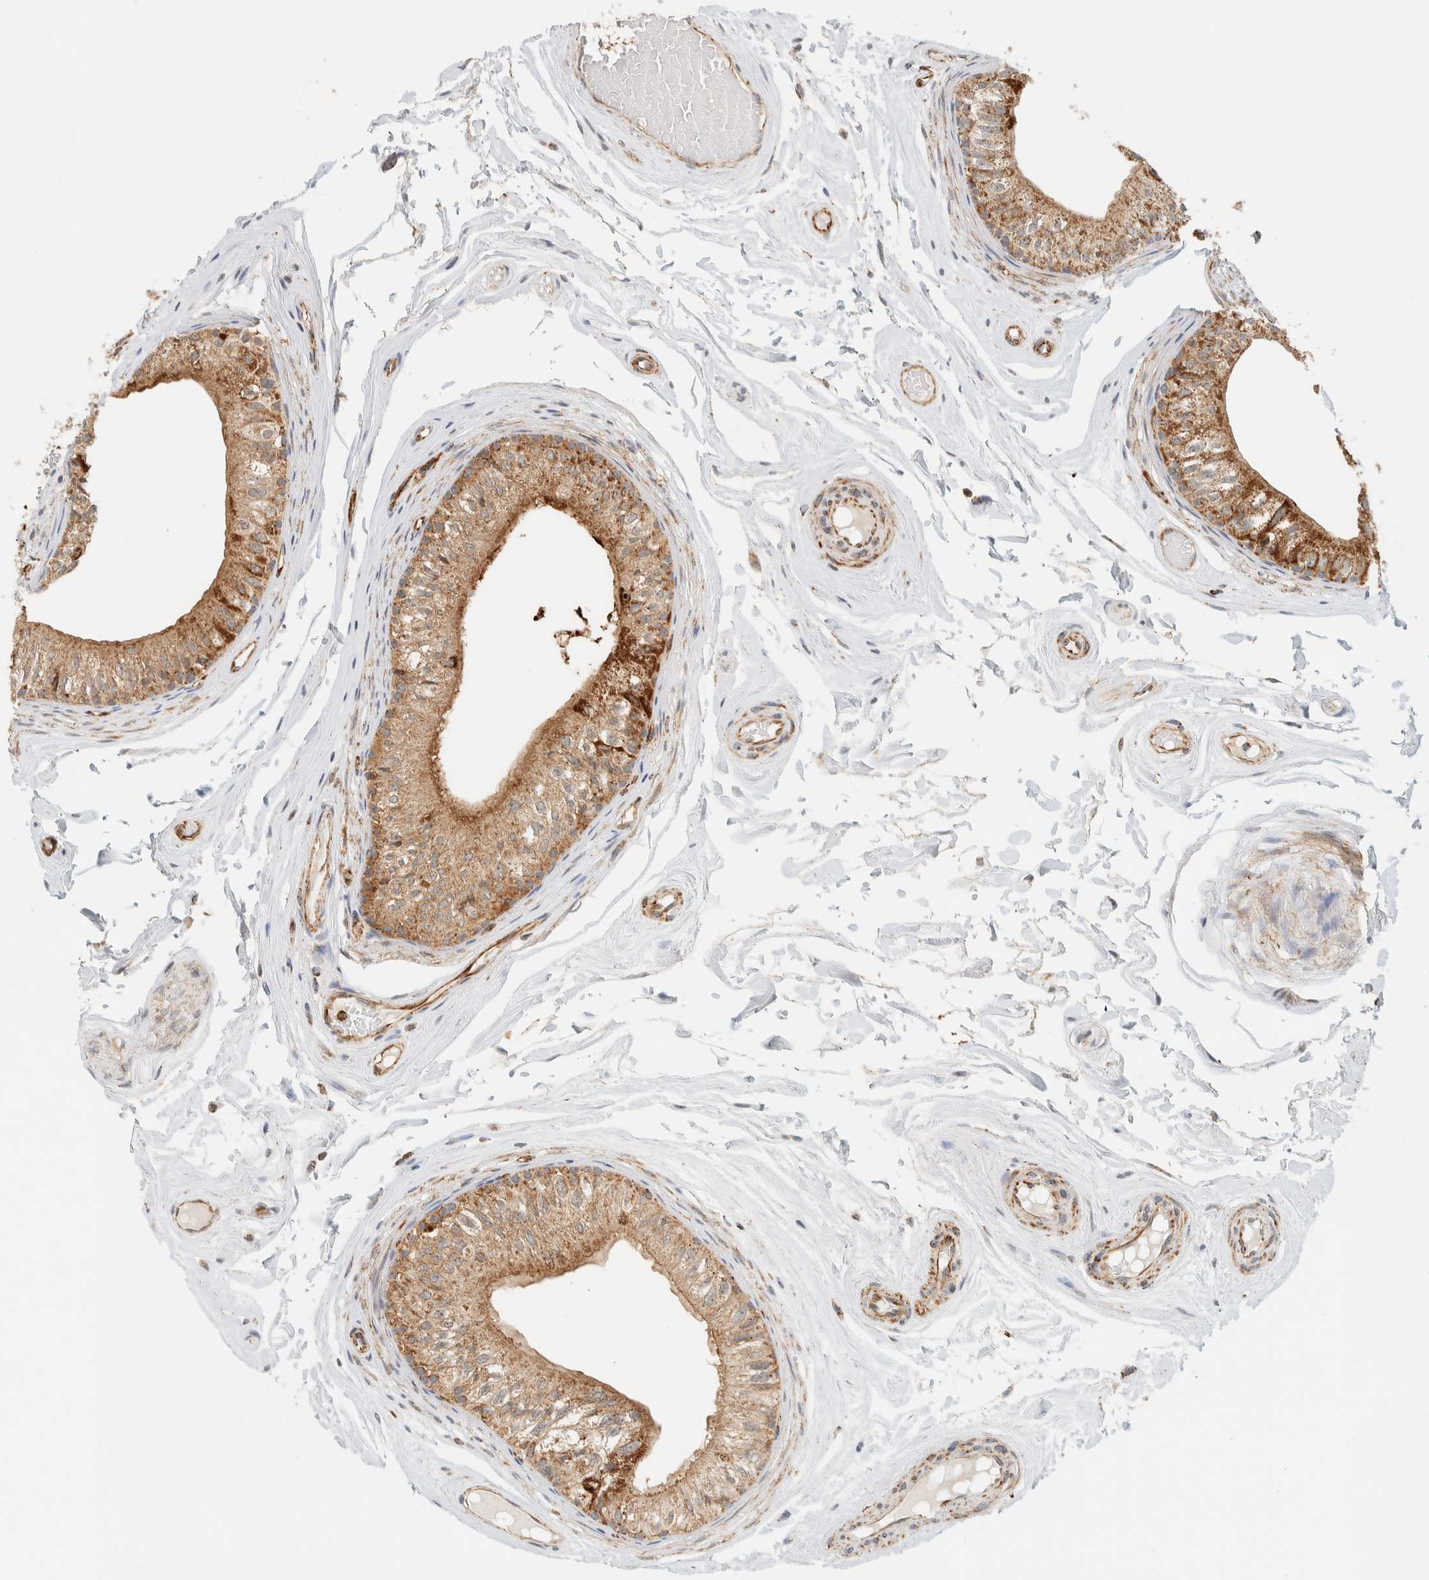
{"staining": {"intensity": "moderate", "quantity": ">75%", "location": "cytoplasmic/membranous"}, "tissue": "epididymis", "cell_type": "Glandular cells", "image_type": "normal", "snomed": [{"axis": "morphology", "description": "Normal tissue, NOS"}, {"axis": "topography", "description": "Epididymis"}], "caption": "Brown immunohistochemical staining in benign human epididymis shows moderate cytoplasmic/membranous positivity in approximately >75% of glandular cells. (Brightfield microscopy of DAB IHC at high magnification).", "gene": "KIFAP3", "patient": {"sex": "male", "age": 79}}